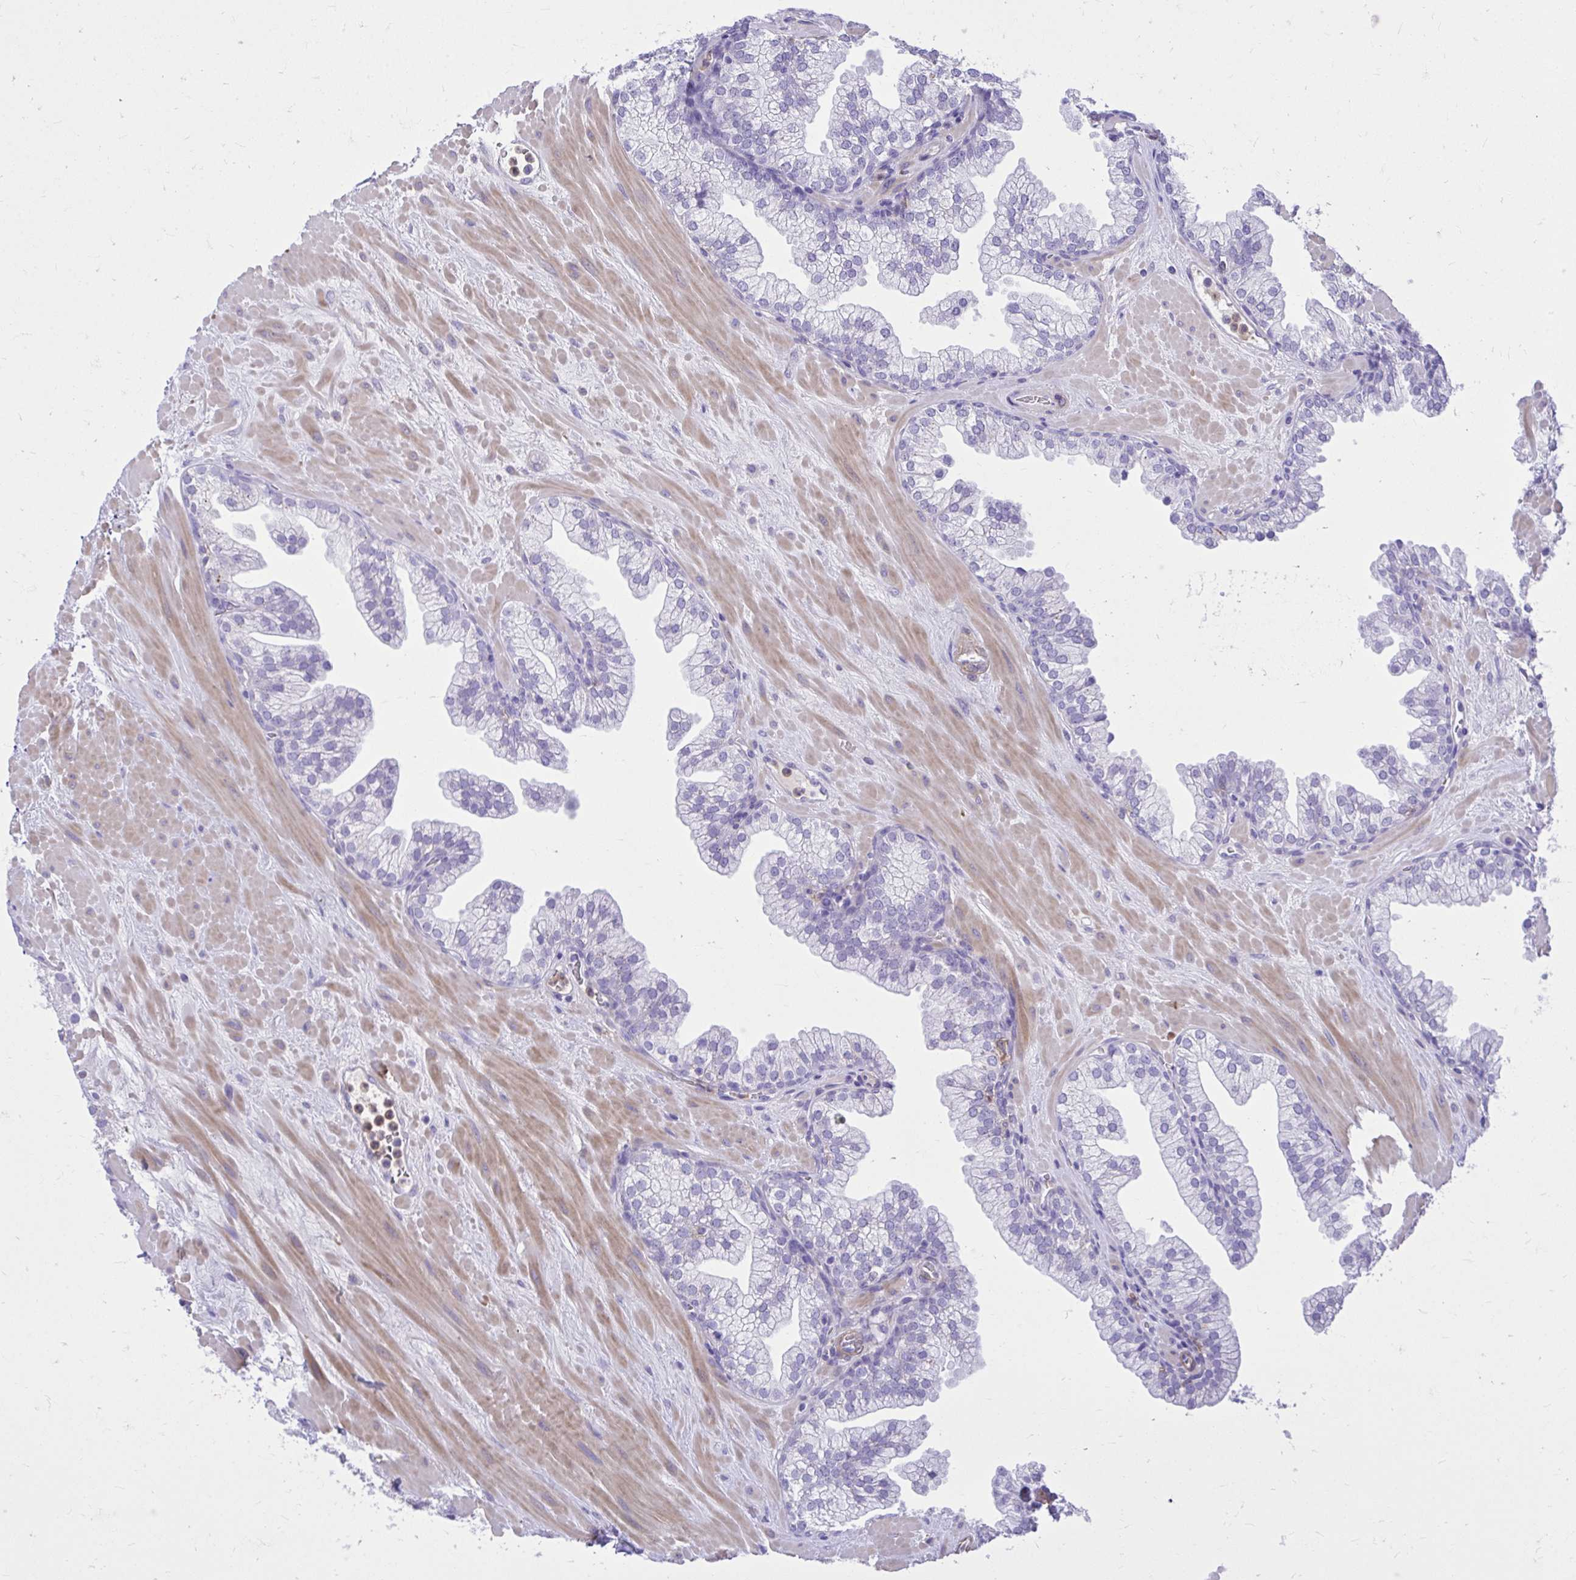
{"staining": {"intensity": "negative", "quantity": "none", "location": "none"}, "tissue": "prostate", "cell_type": "Glandular cells", "image_type": "normal", "snomed": [{"axis": "morphology", "description": "Normal tissue, NOS"}, {"axis": "topography", "description": "Prostate"}, {"axis": "topography", "description": "Peripheral nerve tissue"}], "caption": "IHC of unremarkable human prostate demonstrates no expression in glandular cells.", "gene": "TLR7", "patient": {"sex": "male", "age": 61}}